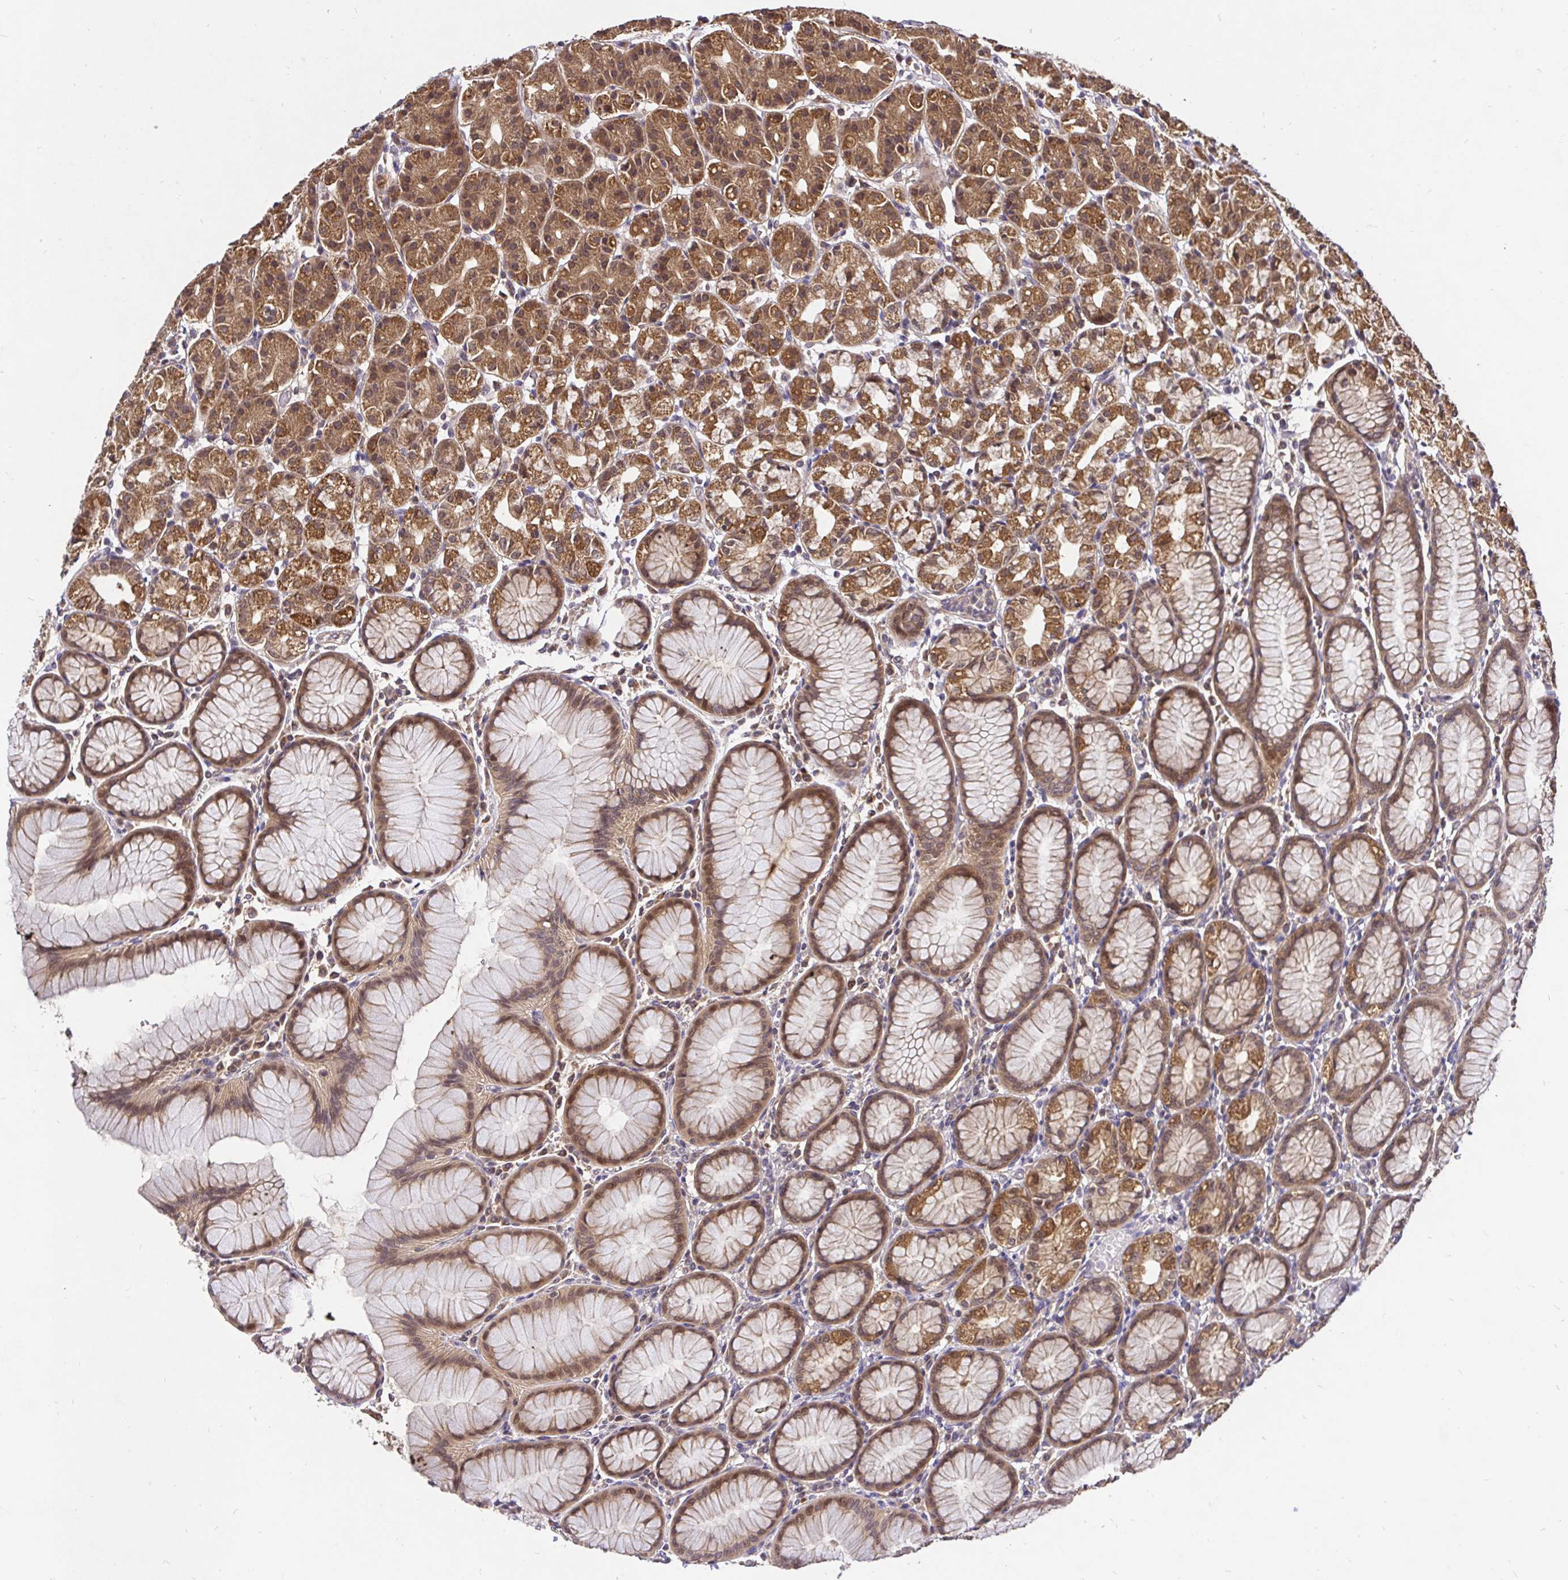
{"staining": {"intensity": "moderate", "quantity": "25%-75%", "location": "cytoplasmic/membranous,nuclear"}, "tissue": "stomach", "cell_type": "Glandular cells", "image_type": "normal", "snomed": [{"axis": "morphology", "description": "Normal tissue, NOS"}, {"axis": "topography", "description": "Stomach"}], "caption": "Immunohistochemical staining of unremarkable human stomach exhibits moderate cytoplasmic/membranous,nuclear protein positivity in about 25%-75% of glandular cells. The staining is performed using DAB brown chromogen to label protein expression. The nuclei are counter-stained blue using hematoxylin.", "gene": "UBE2M", "patient": {"sex": "female", "age": 57}}